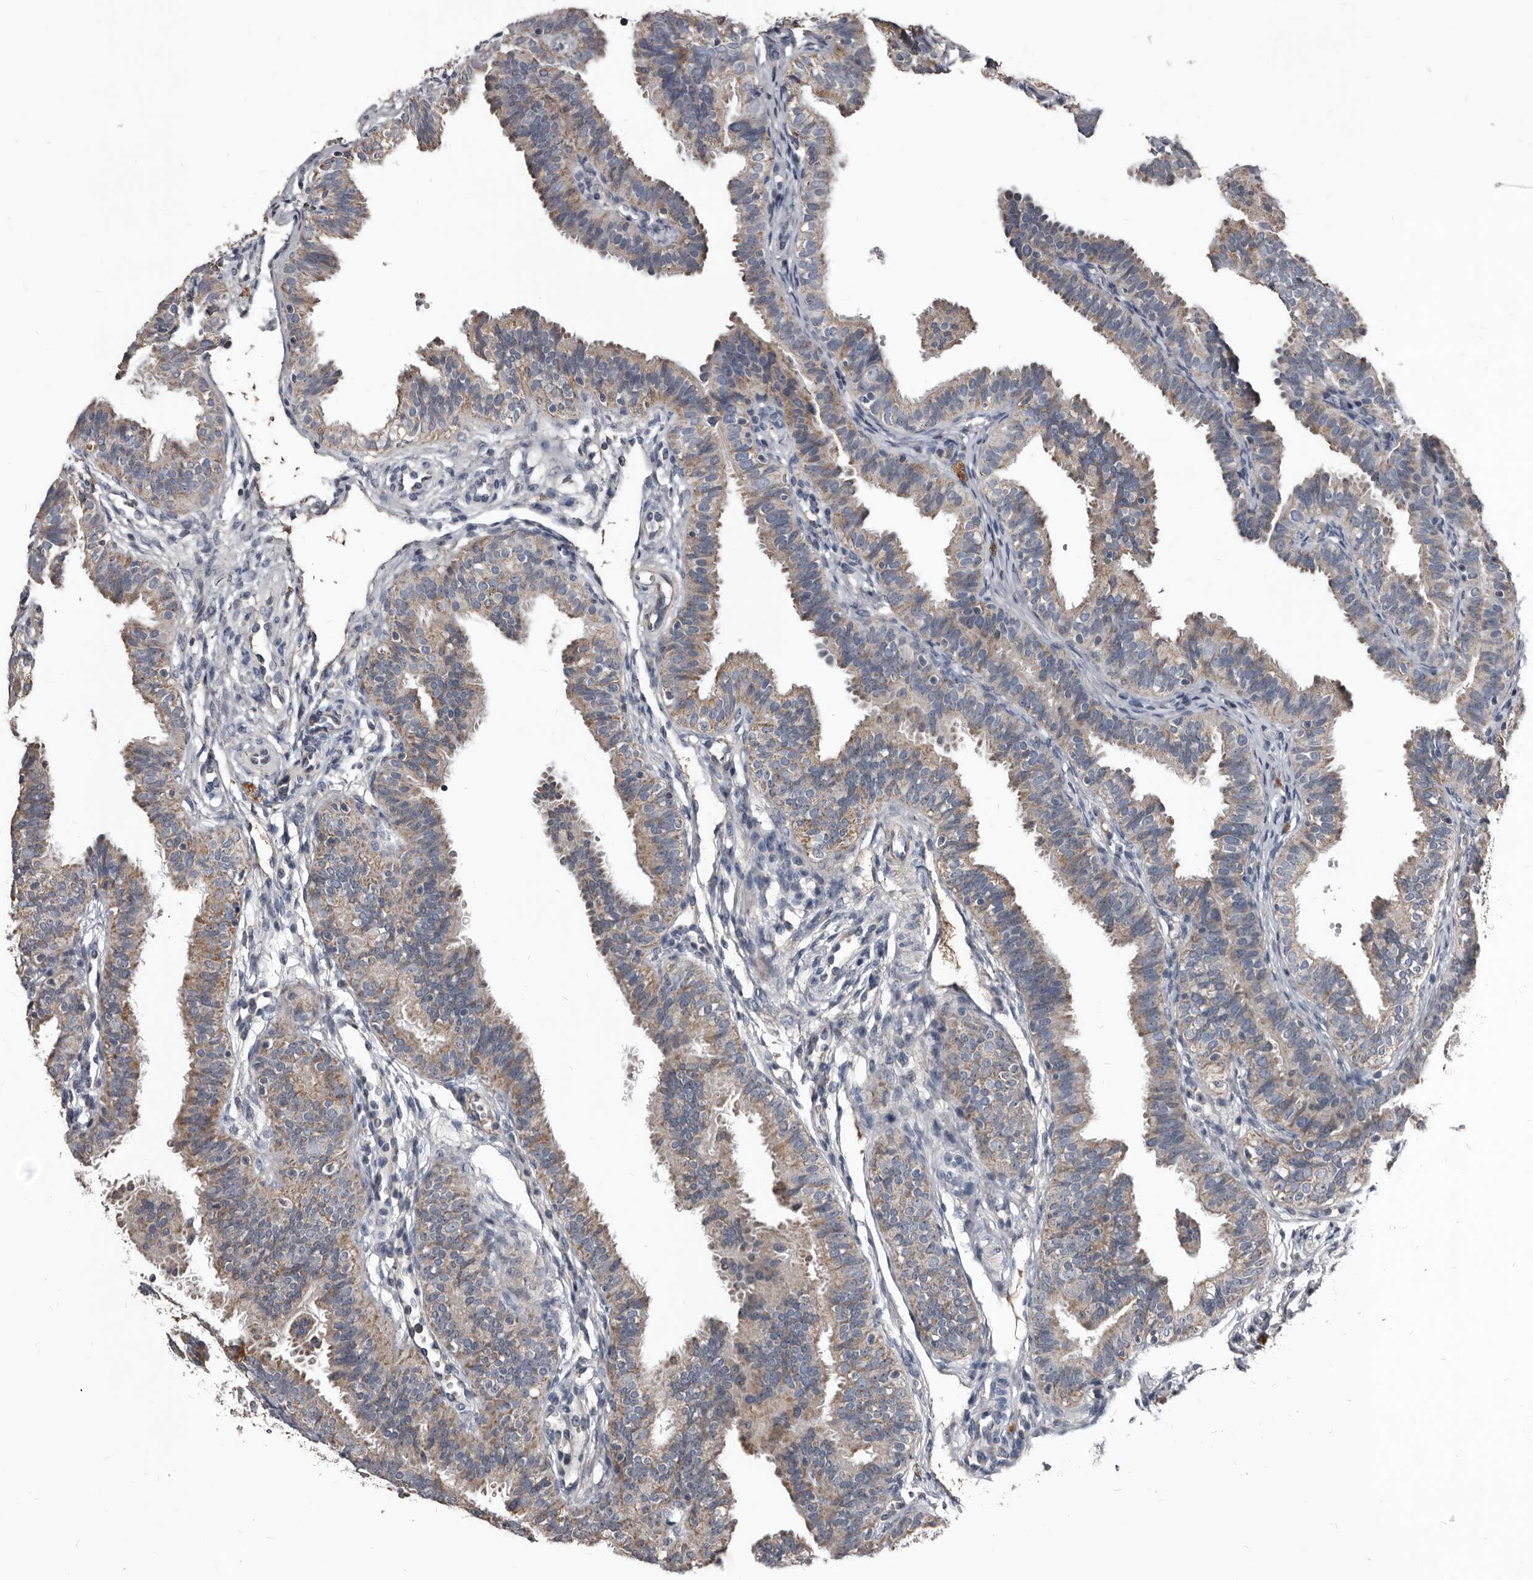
{"staining": {"intensity": "moderate", "quantity": "25%-75%", "location": "cytoplasmic/membranous"}, "tissue": "fallopian tube", "cell_type": "Glandular cells", "image_type": "normal", "snomed": [{"axis": "morphology", "description": "Normal tissue, NOS"}, {"axis": "topography", "description": "Fallopian tube"}], "caption": "Benign fallopian tube exhibits moderate cytoplasmic/membranous positivity in about 25%-75% of glandular cells (DAB = brown stain, brightfield microscopy at high magnification)..", "gene": "GREB1", "patient": {"sex": "female", "age": 35}}